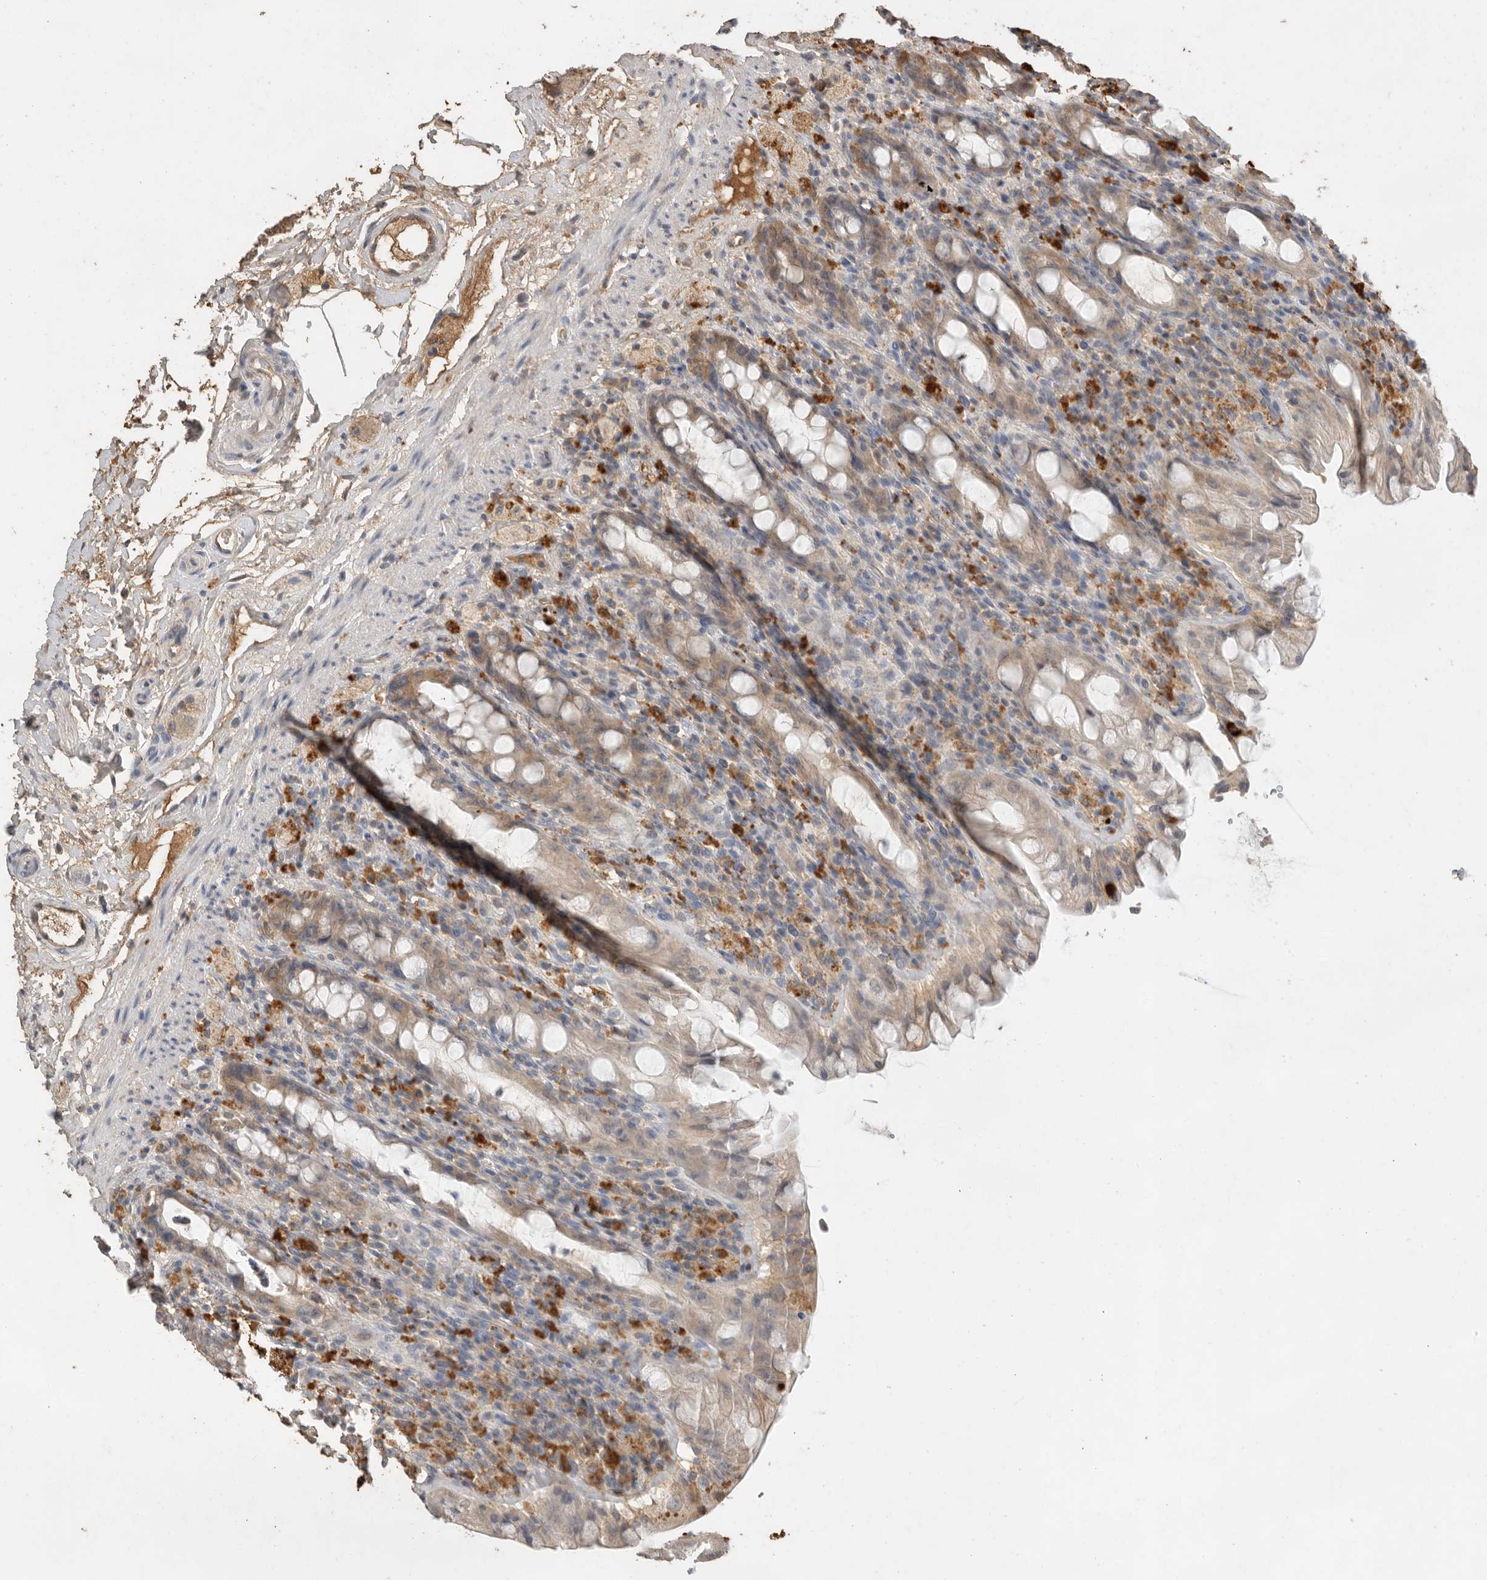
{"staining": {"intensity": "weak", "quantity": "<25%", "location": "cytoplasmic/membranous"}, "tissue": "rectum", "cell_type": "Glandular cells", "image_type": "normal", "snomed": [{"axis": "morphology", "description": "Normal tissue, NOS"}, {"axis": "topography", "description": "Rectum"}], "caption": "High power microscopy histopathology image of an immunohistochemistry micrograph of normal rectum, revealing no significant positivity in glandular cells. (IHC, brightfield microscopy, high magnification).", "gene": "CTF1", "patient": {"sex": "male", "age": 44}}